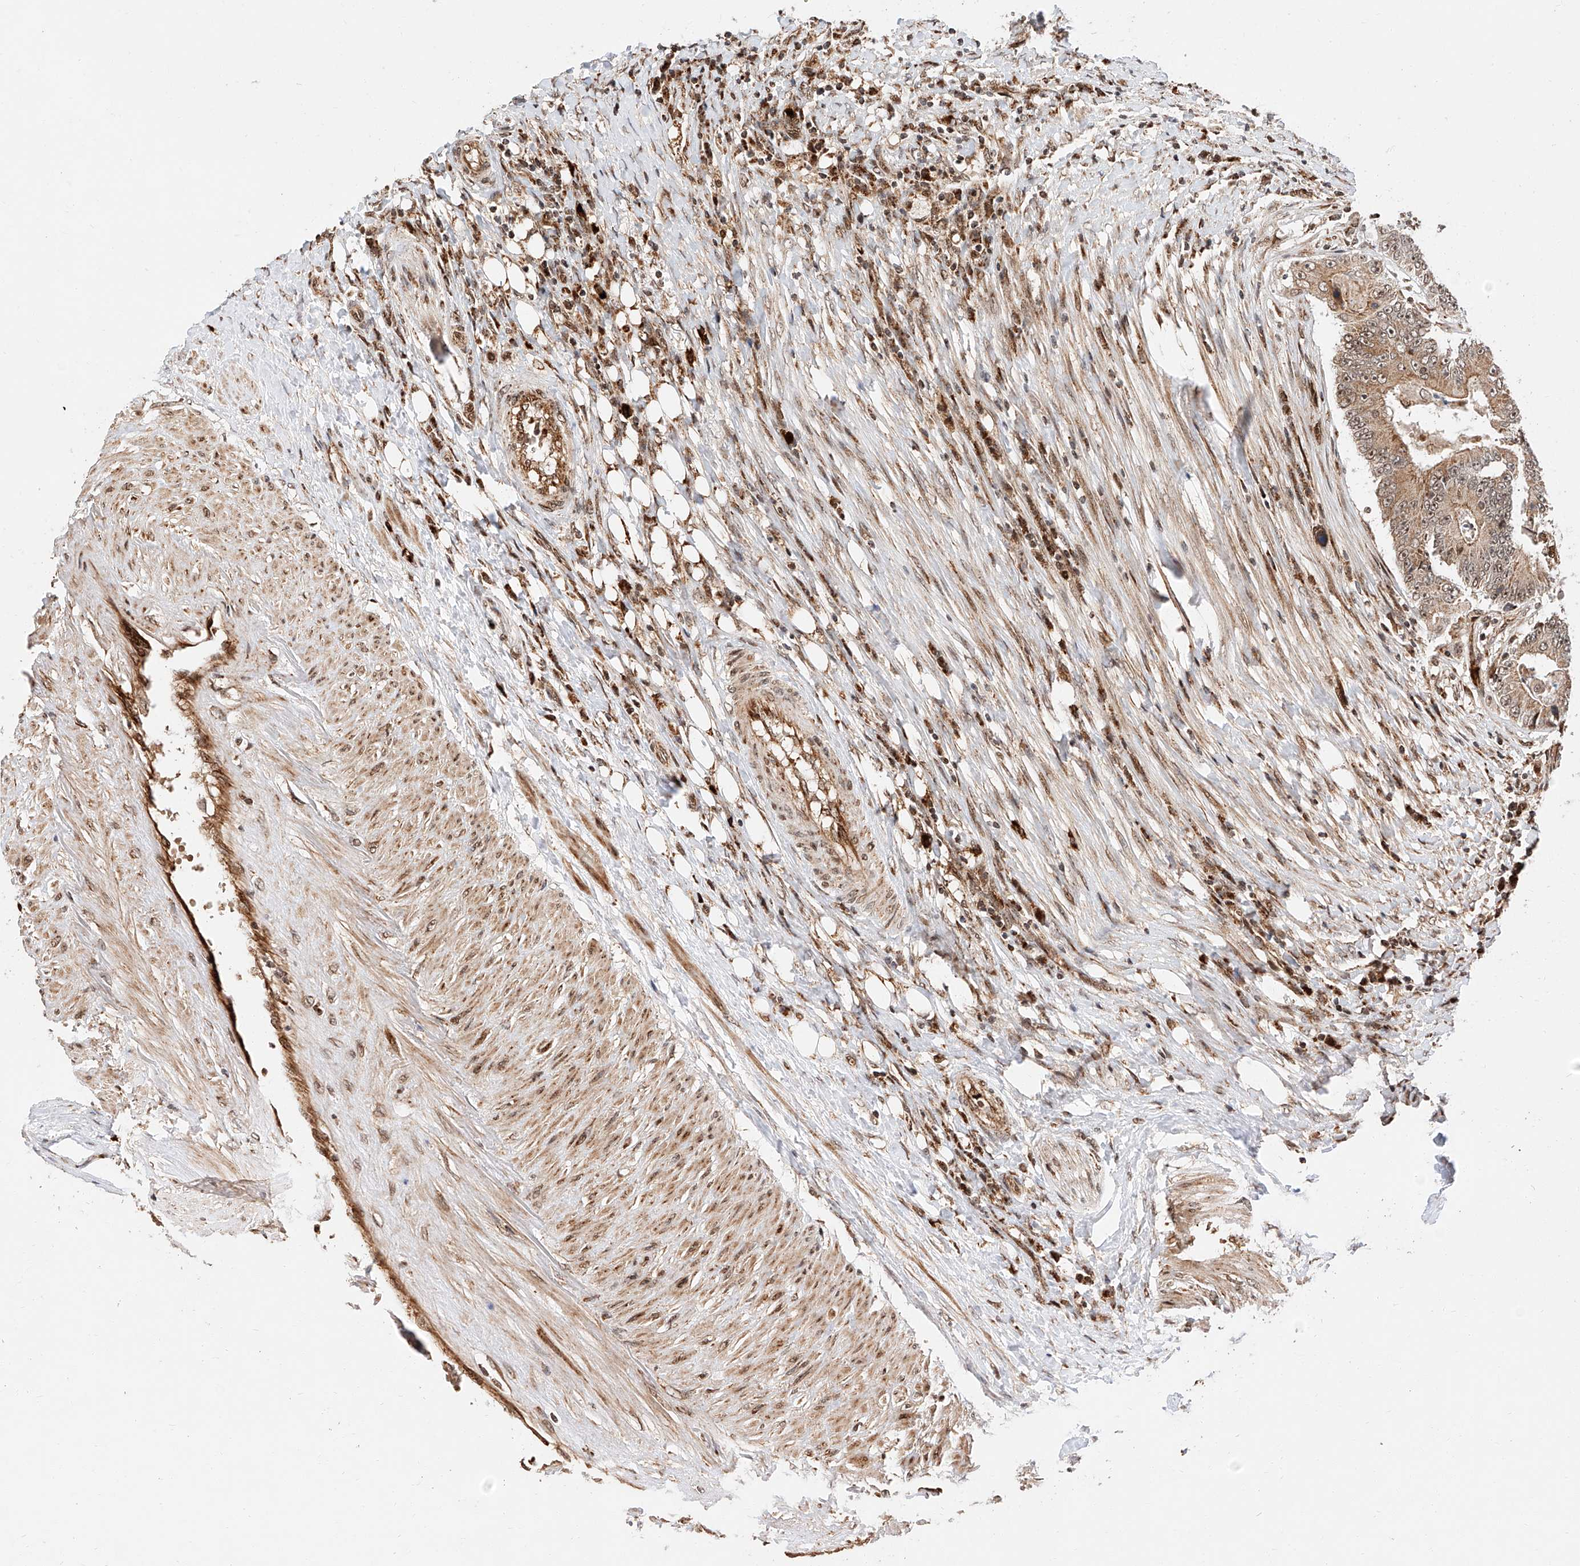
{"staining": {"intensity": "moderate", "quantity": ">75%", "location": "cytoplasmic/membranous,nuclear"}, "tissue": "colorectal cancer", "cell_type": "Tumor cells", "image_type": "cancer", "snomed": [{"axis": "morphology", "description": "Adenocarcinoma, NOS"}, {"axis": "topography", "description": "Colon"}], "caption": "There is medium levels of moderate cytoplasmic/membranous and nuclear staining in tumor cells of colorectal cancer (adenocarcinoma), as demonstrated by immunohistochemical staining (brown color).", "gene": "THTPA", "patient": {"sex": "male", "age": 83}}